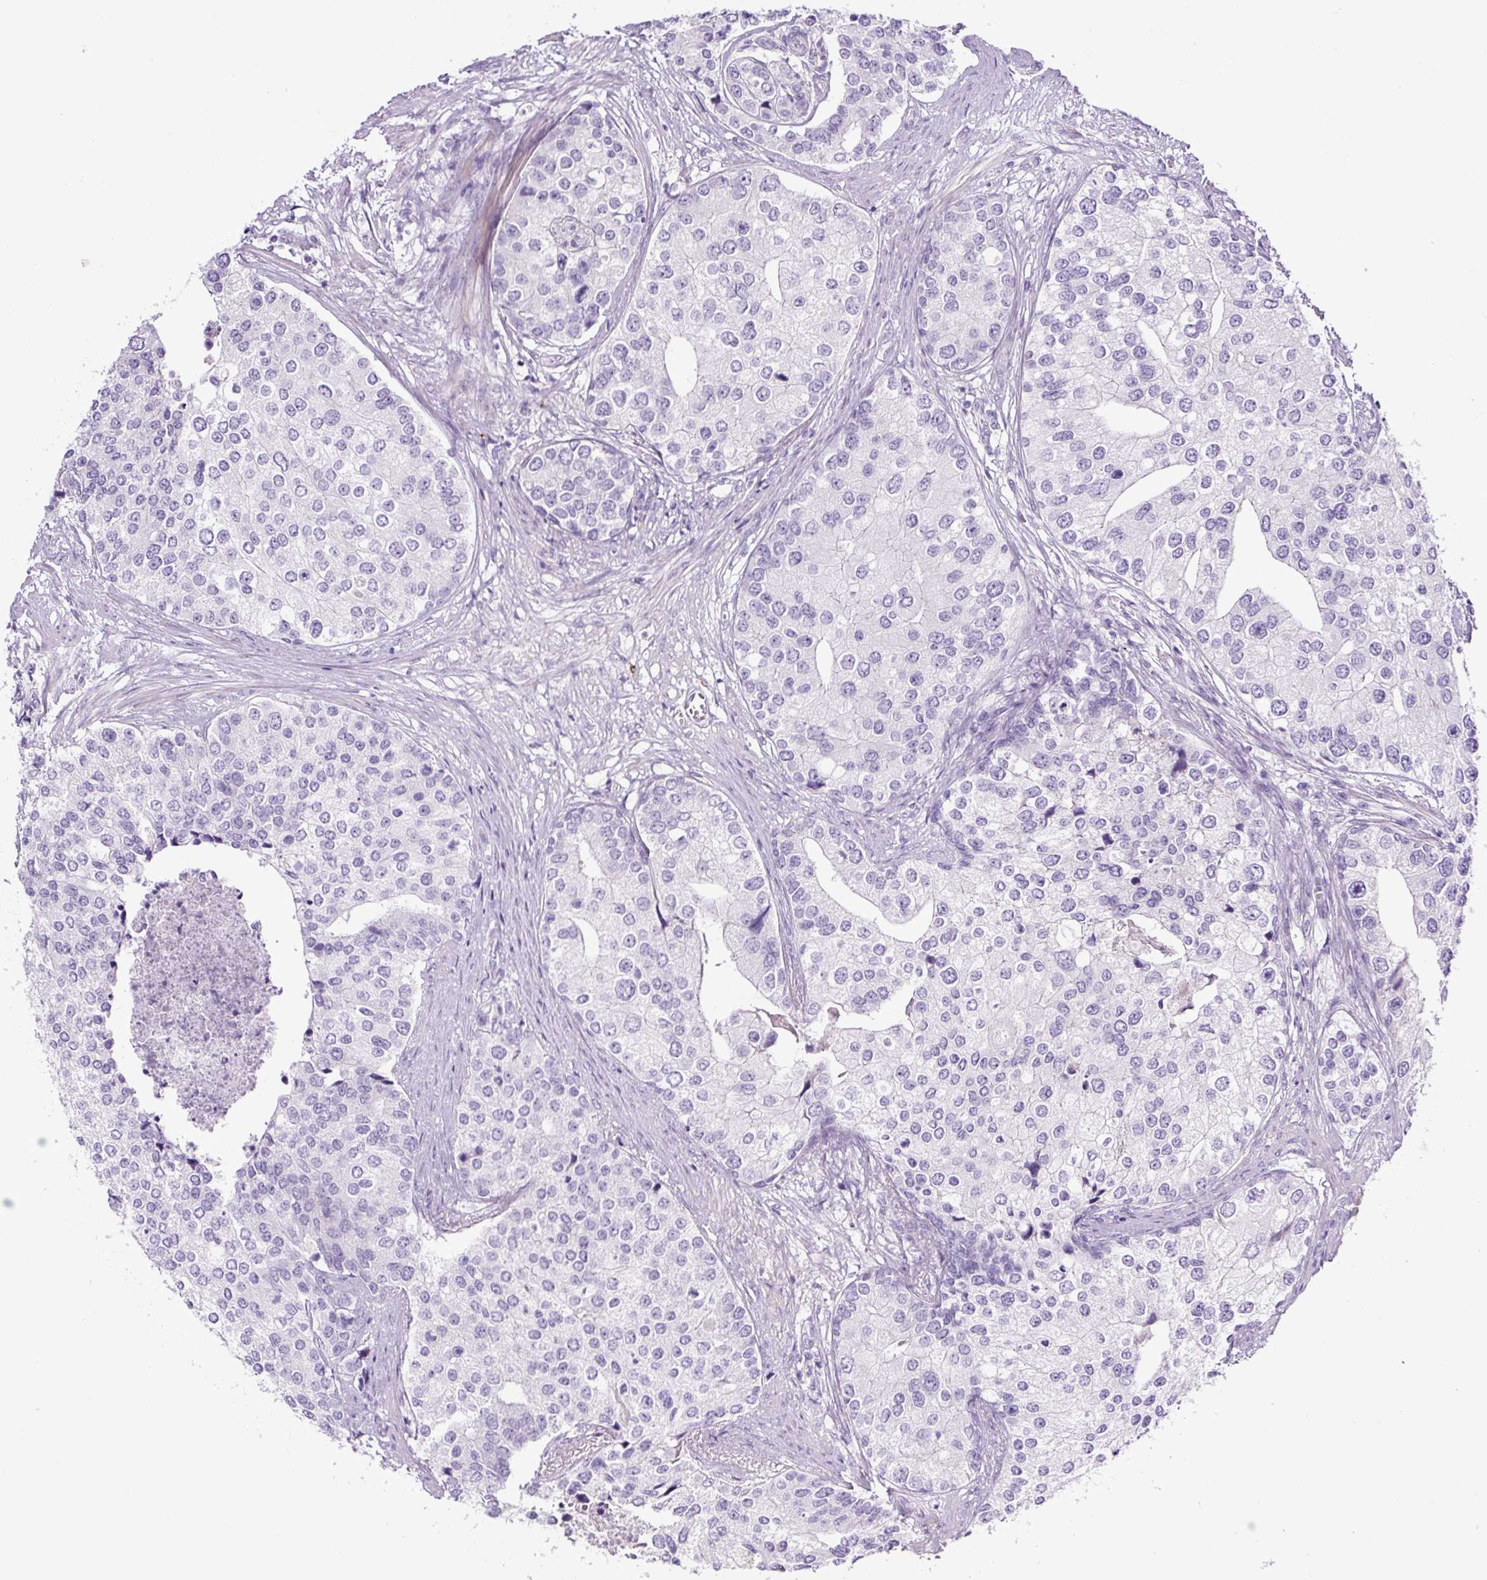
{"staining": {"intensity": "negative", "quantity": "none", "location": "none"}, "tissue": "prostate cancer", "cell_type": "Tumor cells", "image_type": "cancer", "snomed": [{"axis": "morphology", "description": "Adenocarcinoma, High grade"}, {"axis": "topography", "description": "Prostate"}], "caption": "Human prostate cancer stained for a protein using immunohistochemistry demonstrates no expression in tumor cells.", "gene": "RNF212B", "patient": {"sex": "male", "age": 62}}